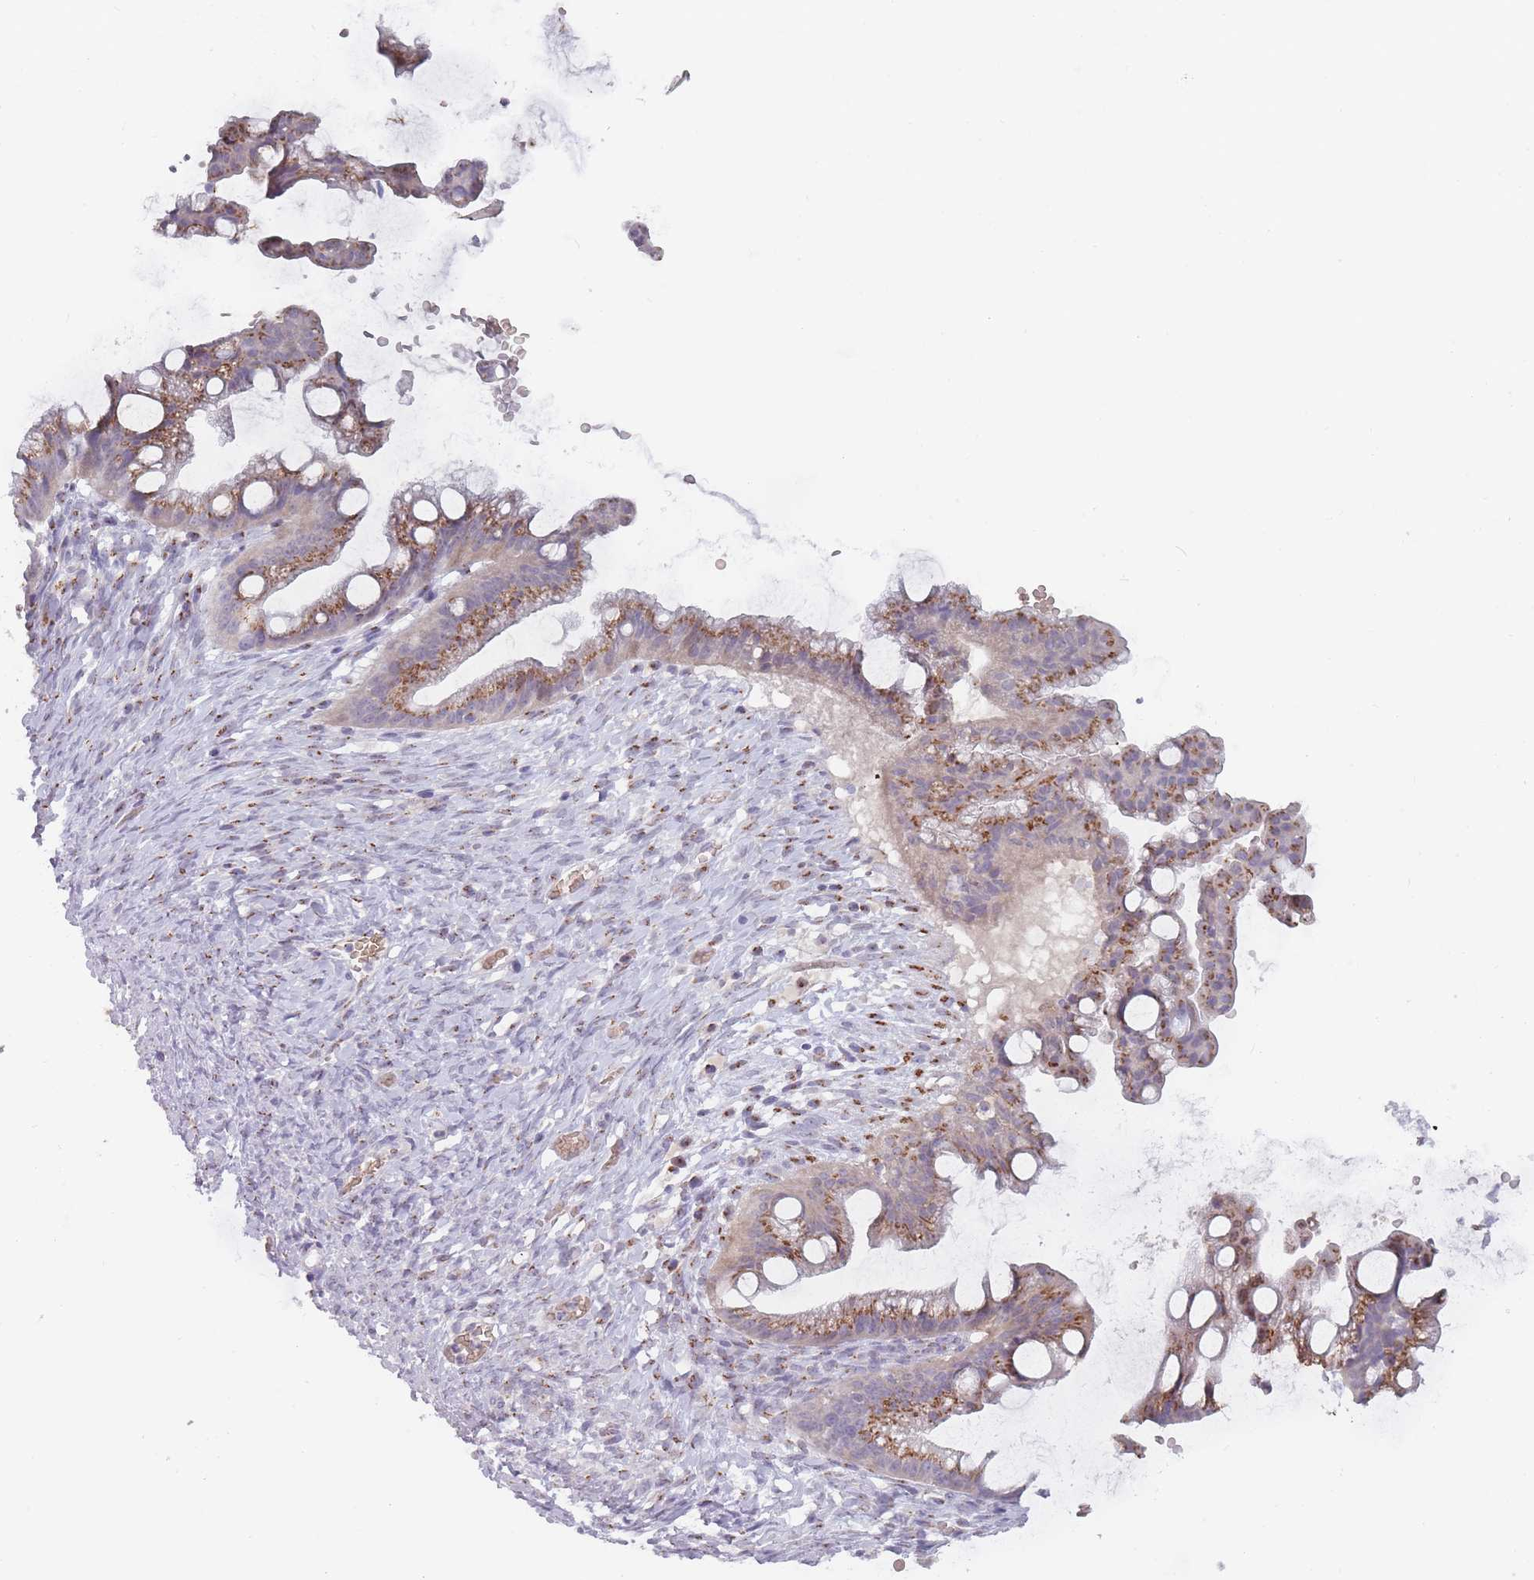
{"staining": {"intensity": "moderate", "quantity": ">75%", "location": "cytoplasmic/membranous"}, "tissue": "ovarian cancer", "cell_type": "Tumor cells", "image_type": "cancer", "snomed": [{"axis": "morphology", "description": "Cystadenocarcinoma, mucinous, NOS"}, {"axis": "topography", "description": "Ovary"}], "caption": "Protein staining demonstrates moderate cytoplasmic/membranous positivity in approximately >75% of tumor cells in mucinous cystadenocarcinoma (ovarian). The staining was performed using DAB to visualize the protein expression in brown, while the nuclei were stained in blue with hematoxylin (Magnification: 20x).", "gene": "MAN1B1", "patient": {"sex": "female", "age": 73}}